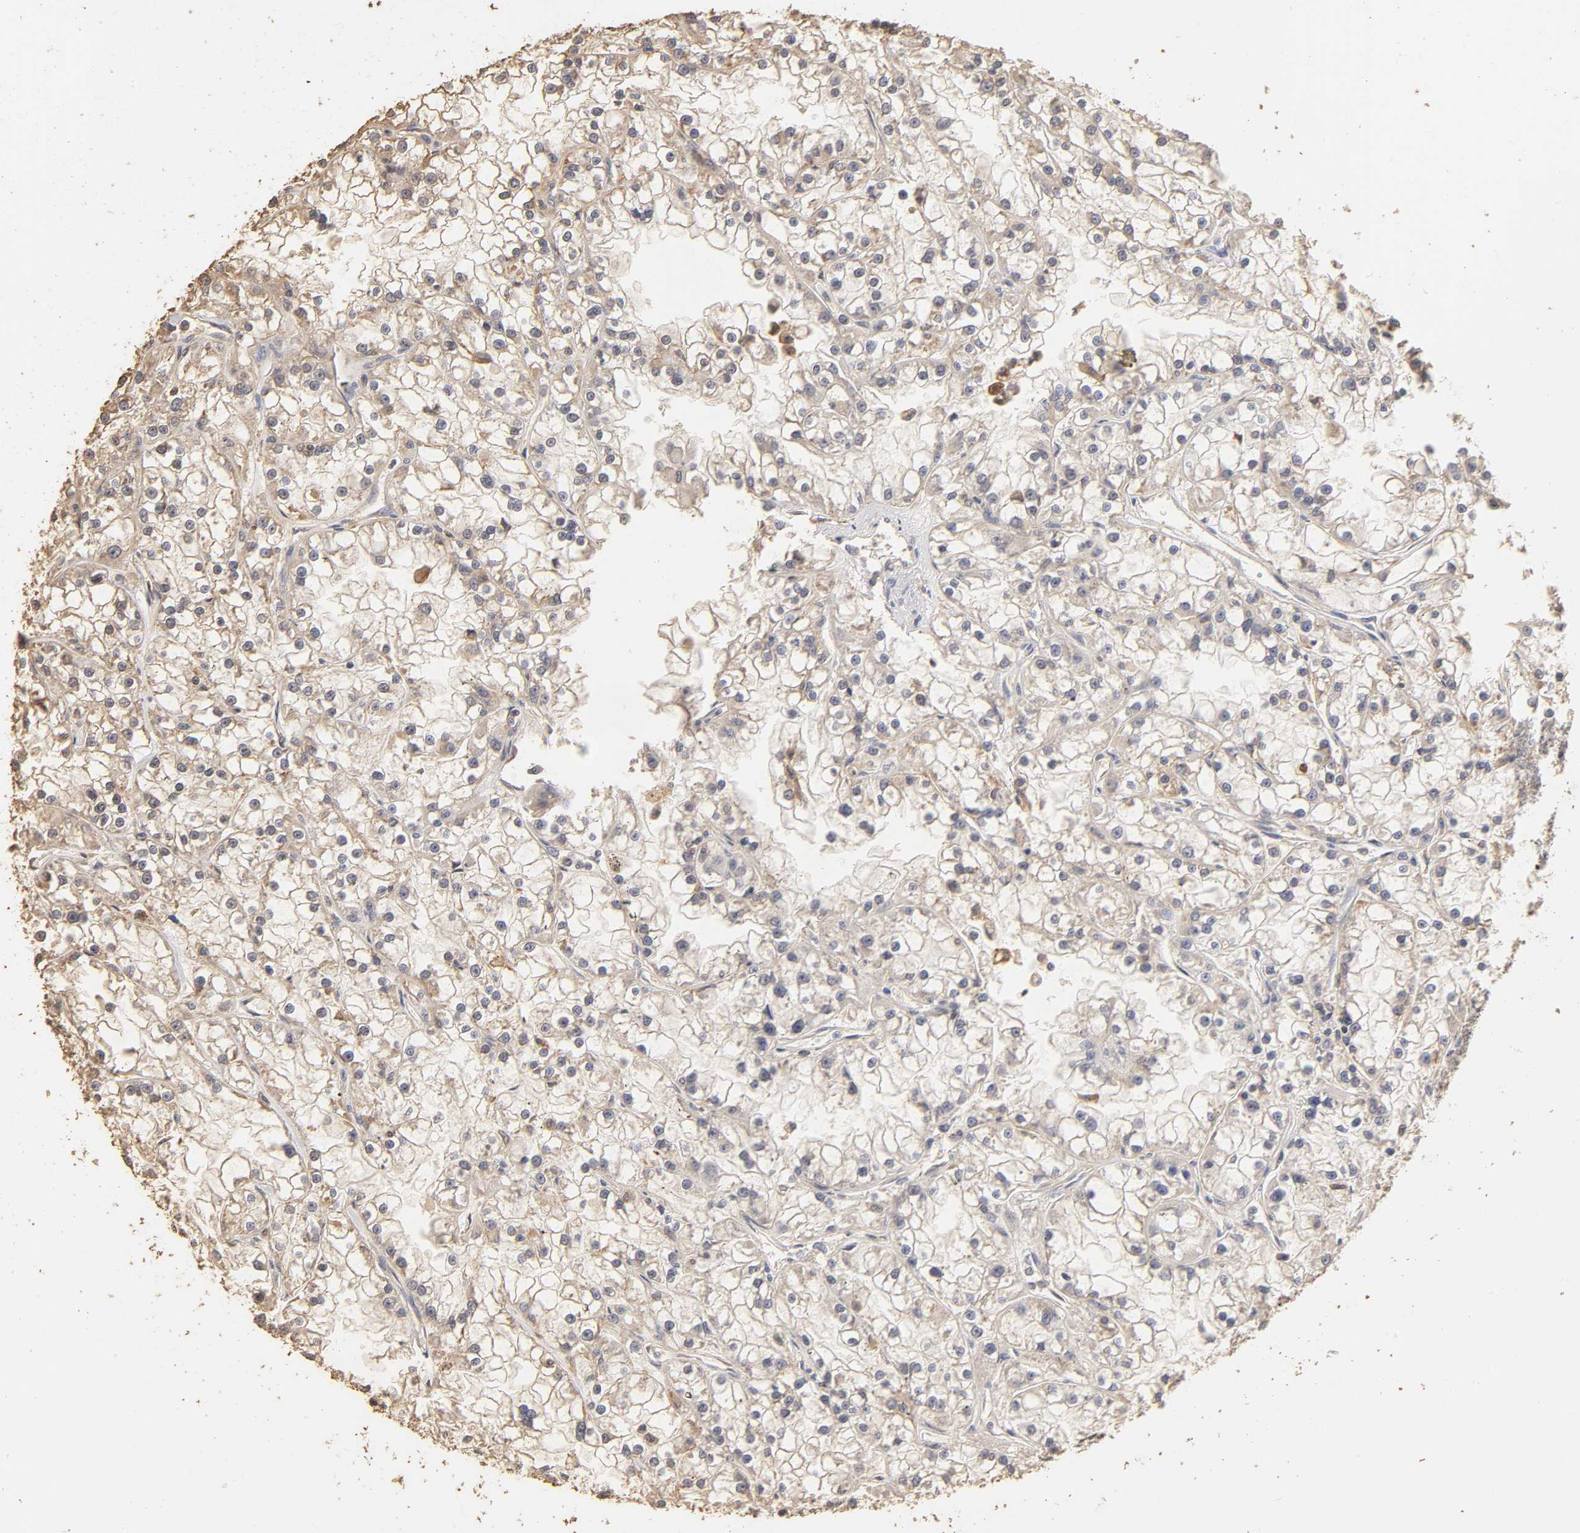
{"staining": {"intensity": "moderate", "quantity": "<25%", "location": "cytoplasmic/membranous"}, "tissue": "renal cancer", "cell_type": "Tumor cells", "image_type": "cancer", "snomed": [{"axis": "morphology", "description": "Adenocarcinoma, NOS"}, {"axis": "topography", "description": "Kidney"}], "caption": "Approximately <25% of tumor cells in human adenocarcinoma (renal) display moderate cytoplasmic/membranous protein staining as visualized by brown immunohistochemical staining.", "gene": "VSIG4", "patient": {"sex": "female", "age": 52}}